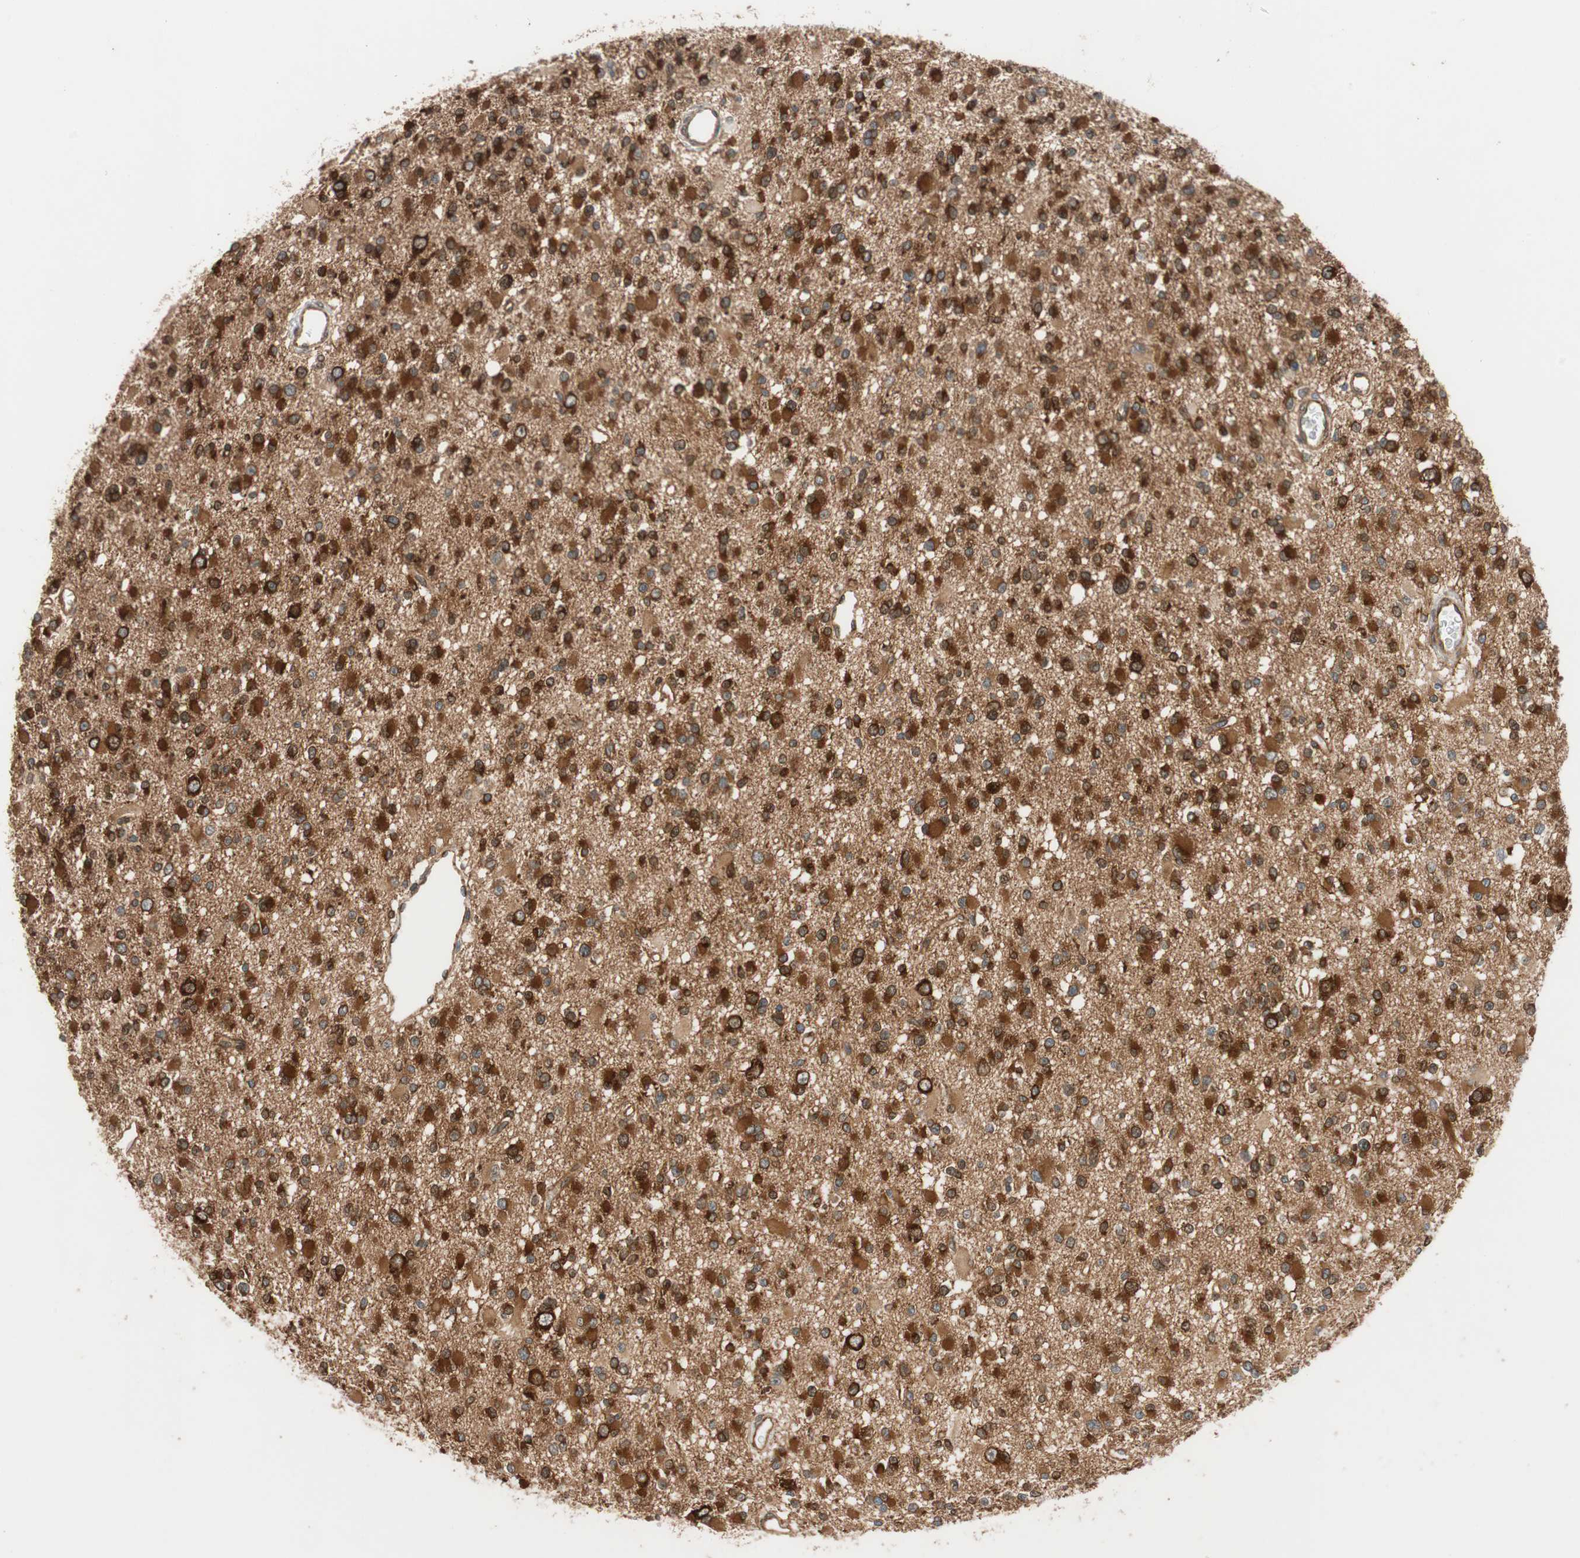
{"staining": {"intensity": "strong", "quantity": ">75%", "location": "cytoplasmic/membranous"}, "tissue": "glioma", "cell_type": "Tumor cells", "image_type": "cancer", "snomed": [{"axis": "morphology", "description": "Glioma, malignant, Low grade"}, {"axis": "topography", "description": "Brain"}], "caption": "Protein staining of malignant glioma (low-grade) tissue shows strong cytoplasmic/membranous expression in approximately >75% of tumor cells. (DAB (3,3'-diaminobenzidine) IHC with brightfield microscopy, high magnification).", "gene": "WASL", "patient": {"sex": "female", "age": 22}}